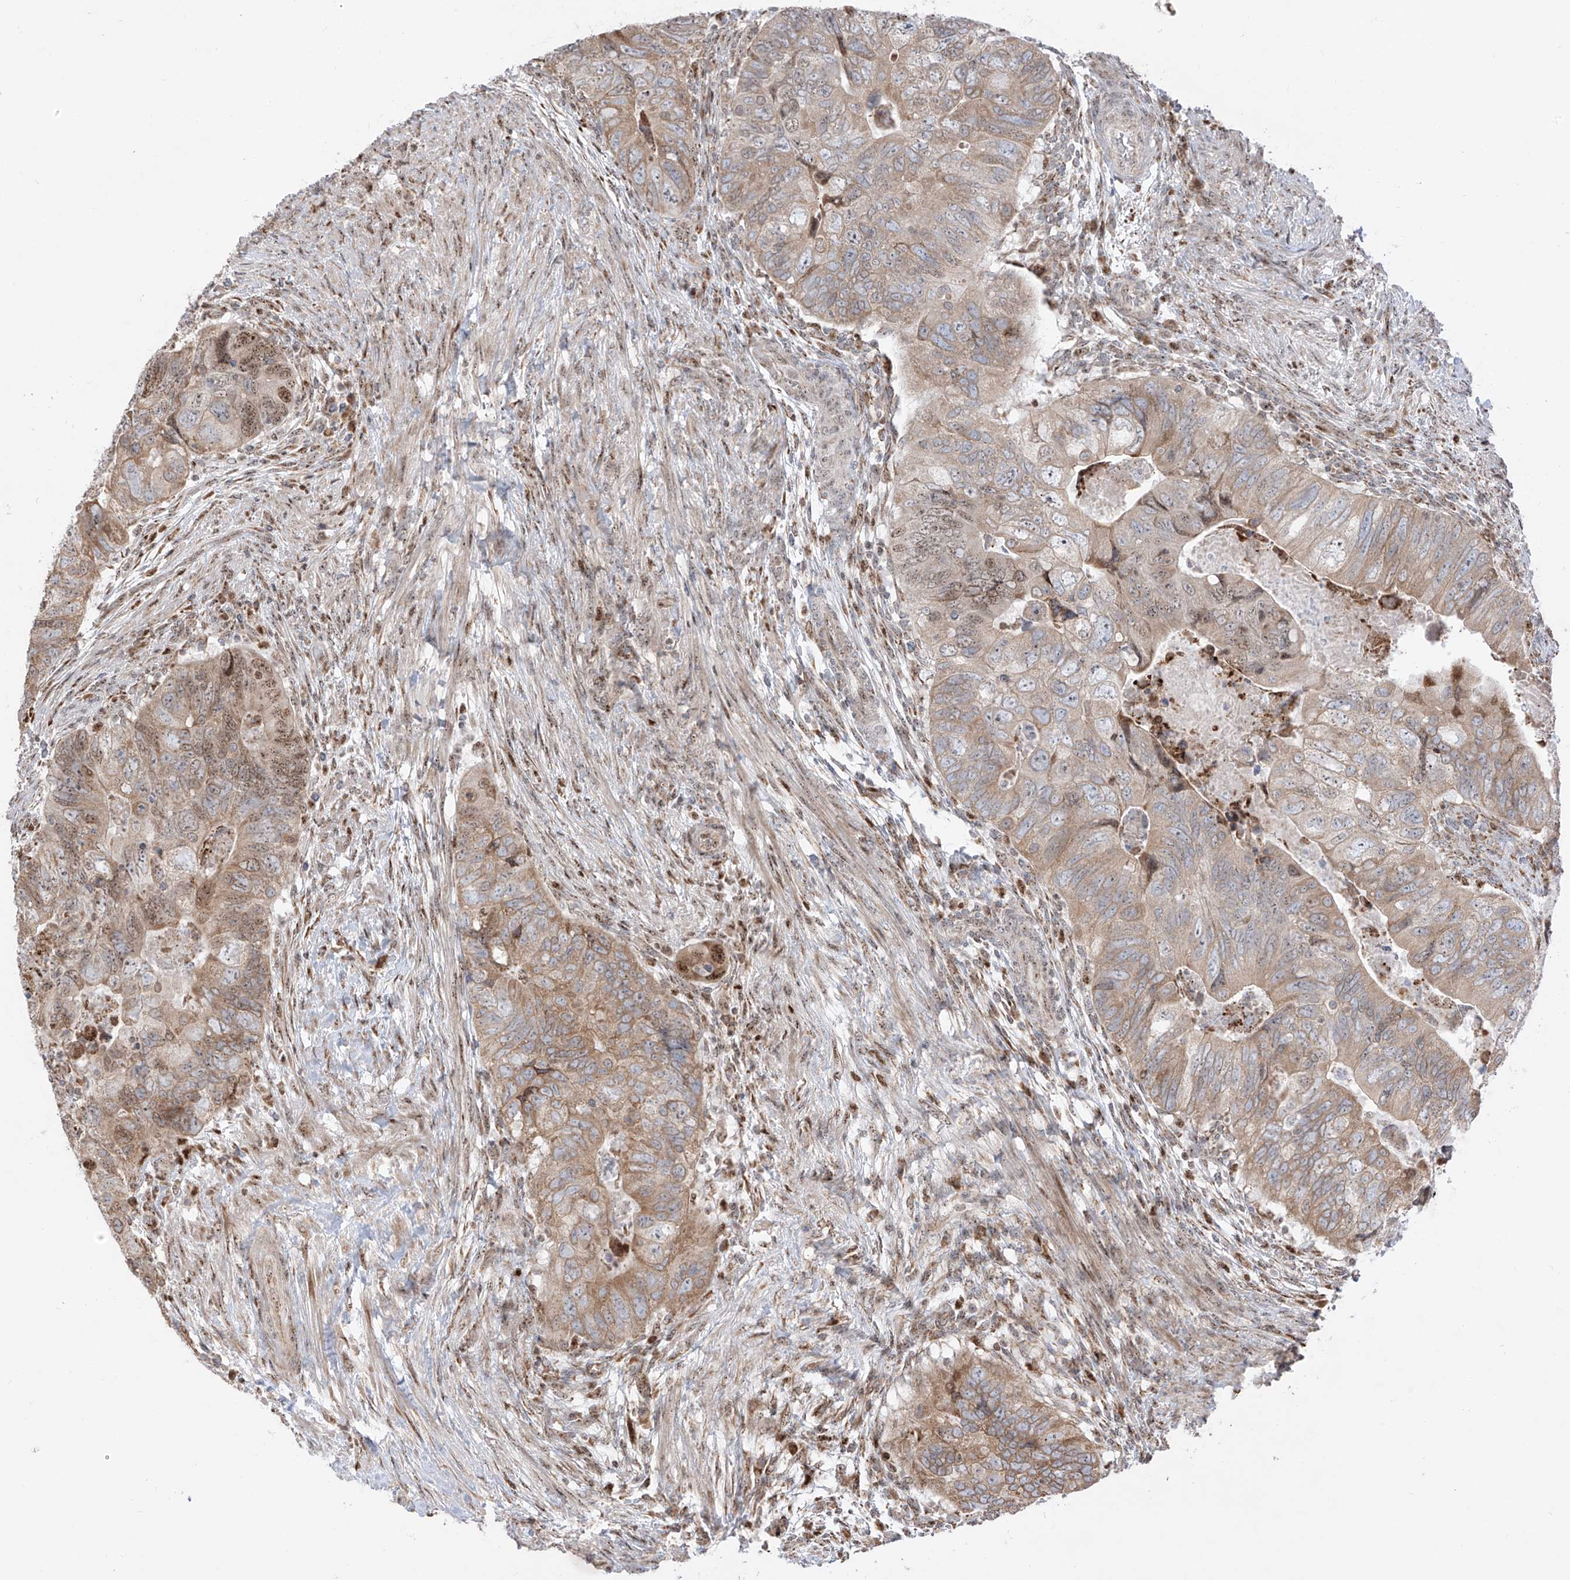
{"staining": {"intensity": "moderate", "quantity": ">75%", "location": "cytoplasmic/membranous,nuclear"}, "tissue": "colorectal cancer", "cell_type": "Tumor cells", "image_type": "cancer", "snomed": [{"axis": "morphology", "description": "Adenocarcinoma, NOS"}, {"axis": "topography", "description": "Rectum"}], "caption": "A photomicrograph of colorectal cancer (adenocarcinoma) stained for a protein exhibits moderate cytoplasmic/membranous and nuclear brown staining in tumor cells.", "gene": "ZBTB8A", "patient": {"sex": "male", "age": 63}}